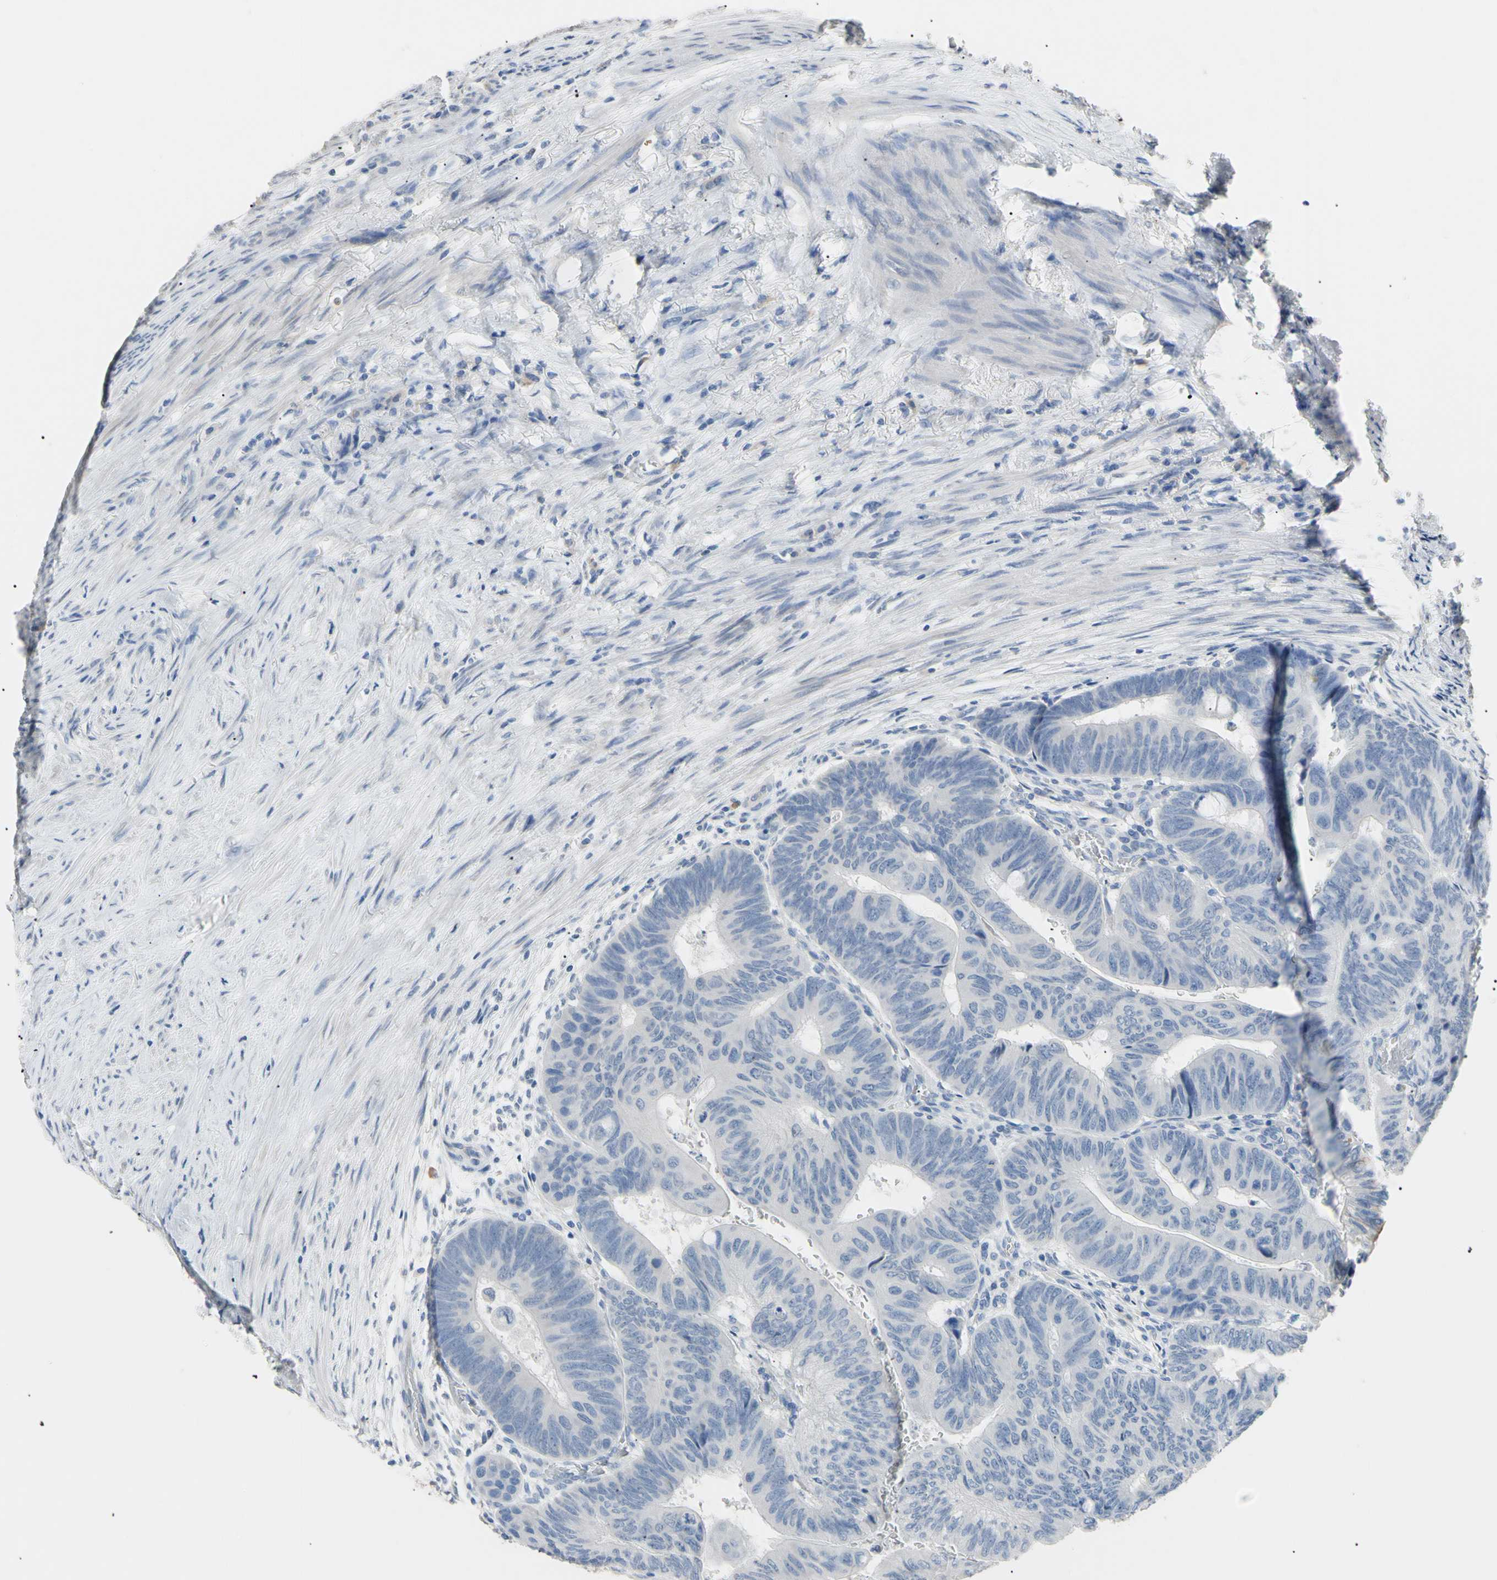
{"staining": {"intensity": "negative", "quantity": "none", "location": "none"}, "tissue": "colorectal cancer", "cell_type": "Tumor cells", "image_type": "cancer", "snomed": [{"axis": "morphology", "description": "Adenocarcinoma, NOS"}, {"axis": "topography", "description": "Colon"}], "caption": "The IHC image has no significant staining in tumor cells of colorectal adenocarcinoma tissue.", "gene": "CGB3", "patient": {"sex": "female", "age": 76}}